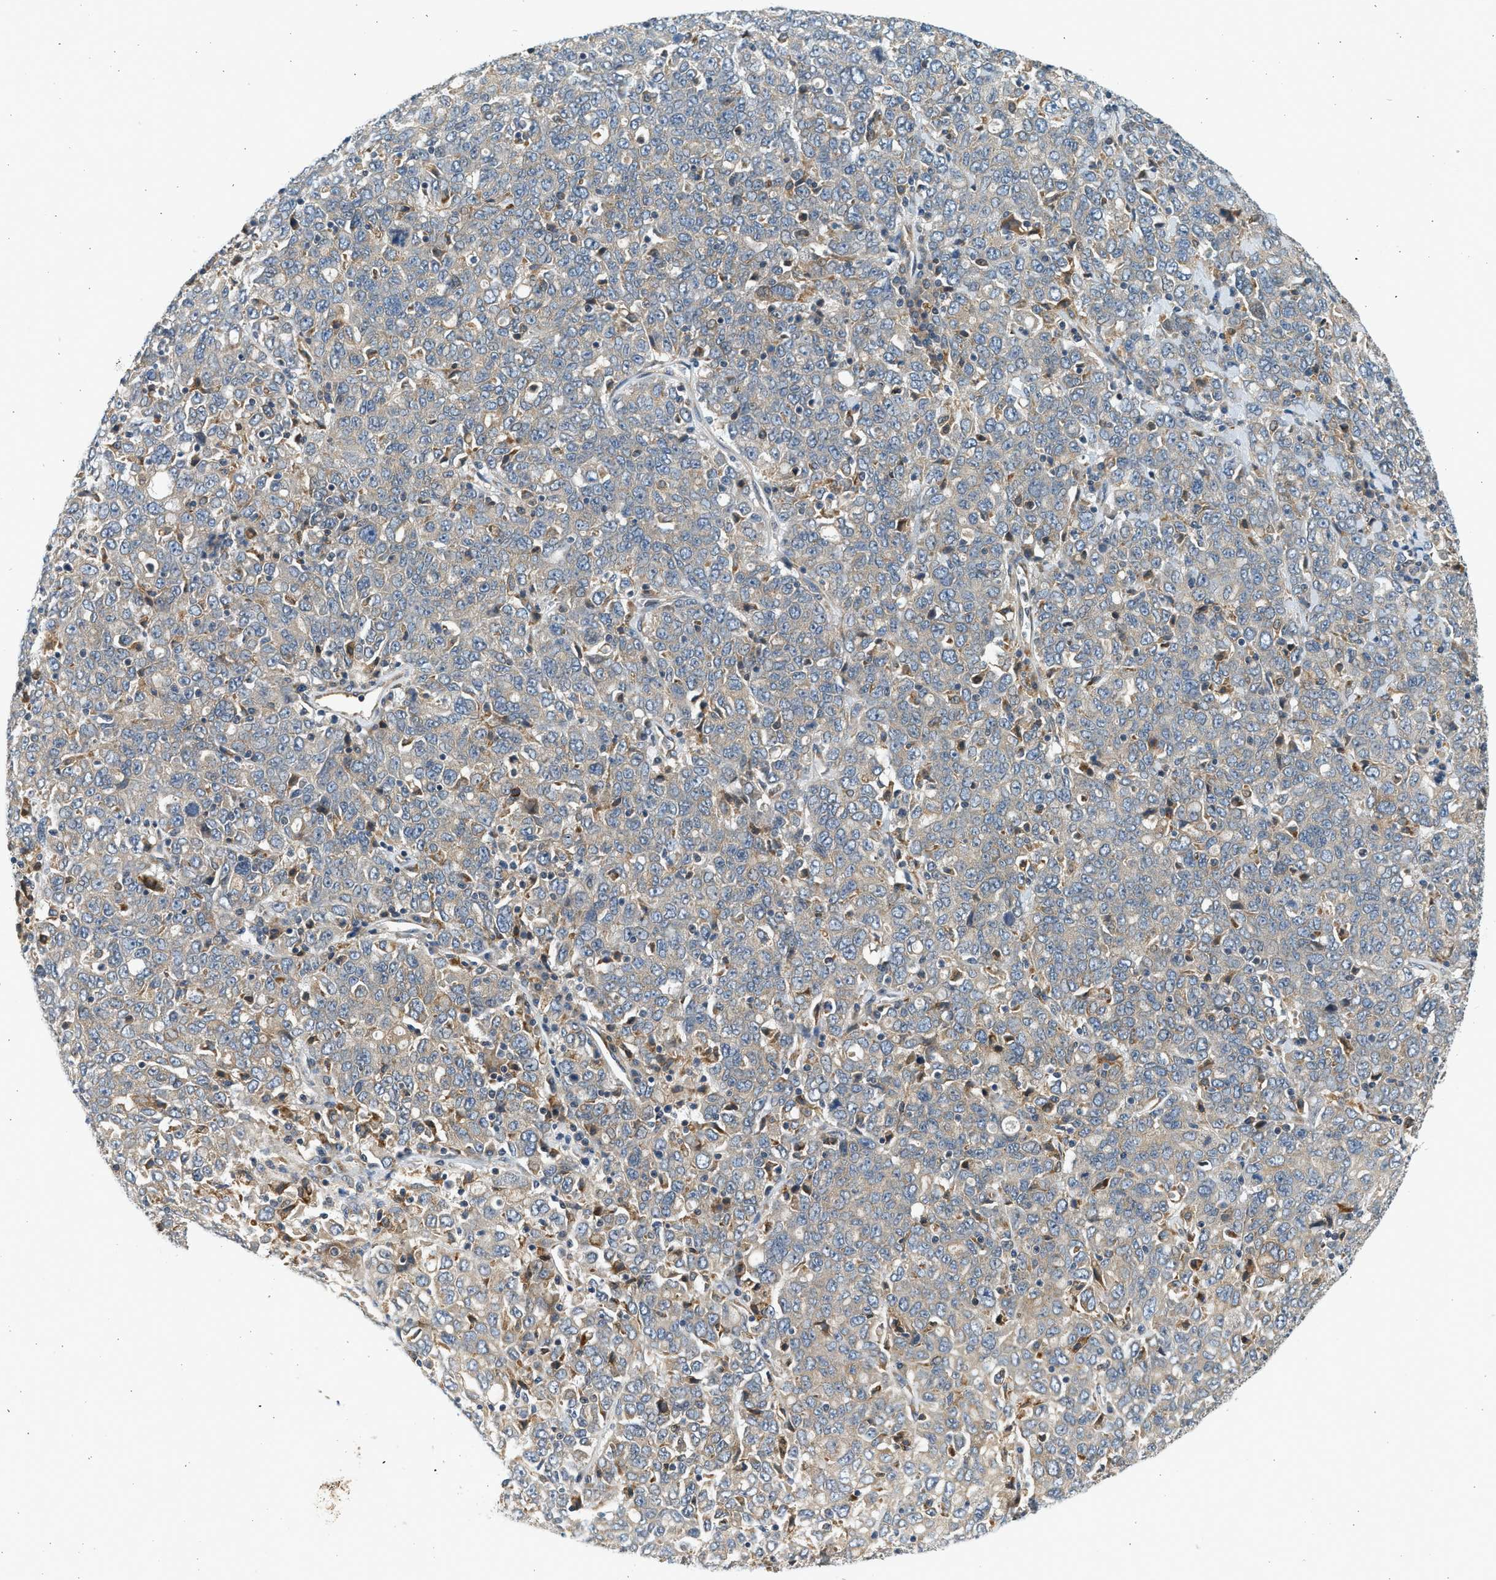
{"staining": {"intensity": "weak", "quantity": "25%-75%", "location": "cytoplasmic/membranous"}, "tissue": "ovarian cancer", "cell_type": "Tumor cells", "image_type": "cancer", "snomed": [{"axis": "morphology", "description": "Carcinoma, endometroid"}, {"axis": "topography", "description": "Ovary"}], "caption": "Ovarian cancer stained with a protein marker reveals weak staining in tumor cells.", "gene": "KDELR2", "patient": {"sex": "female", "age": 62}}